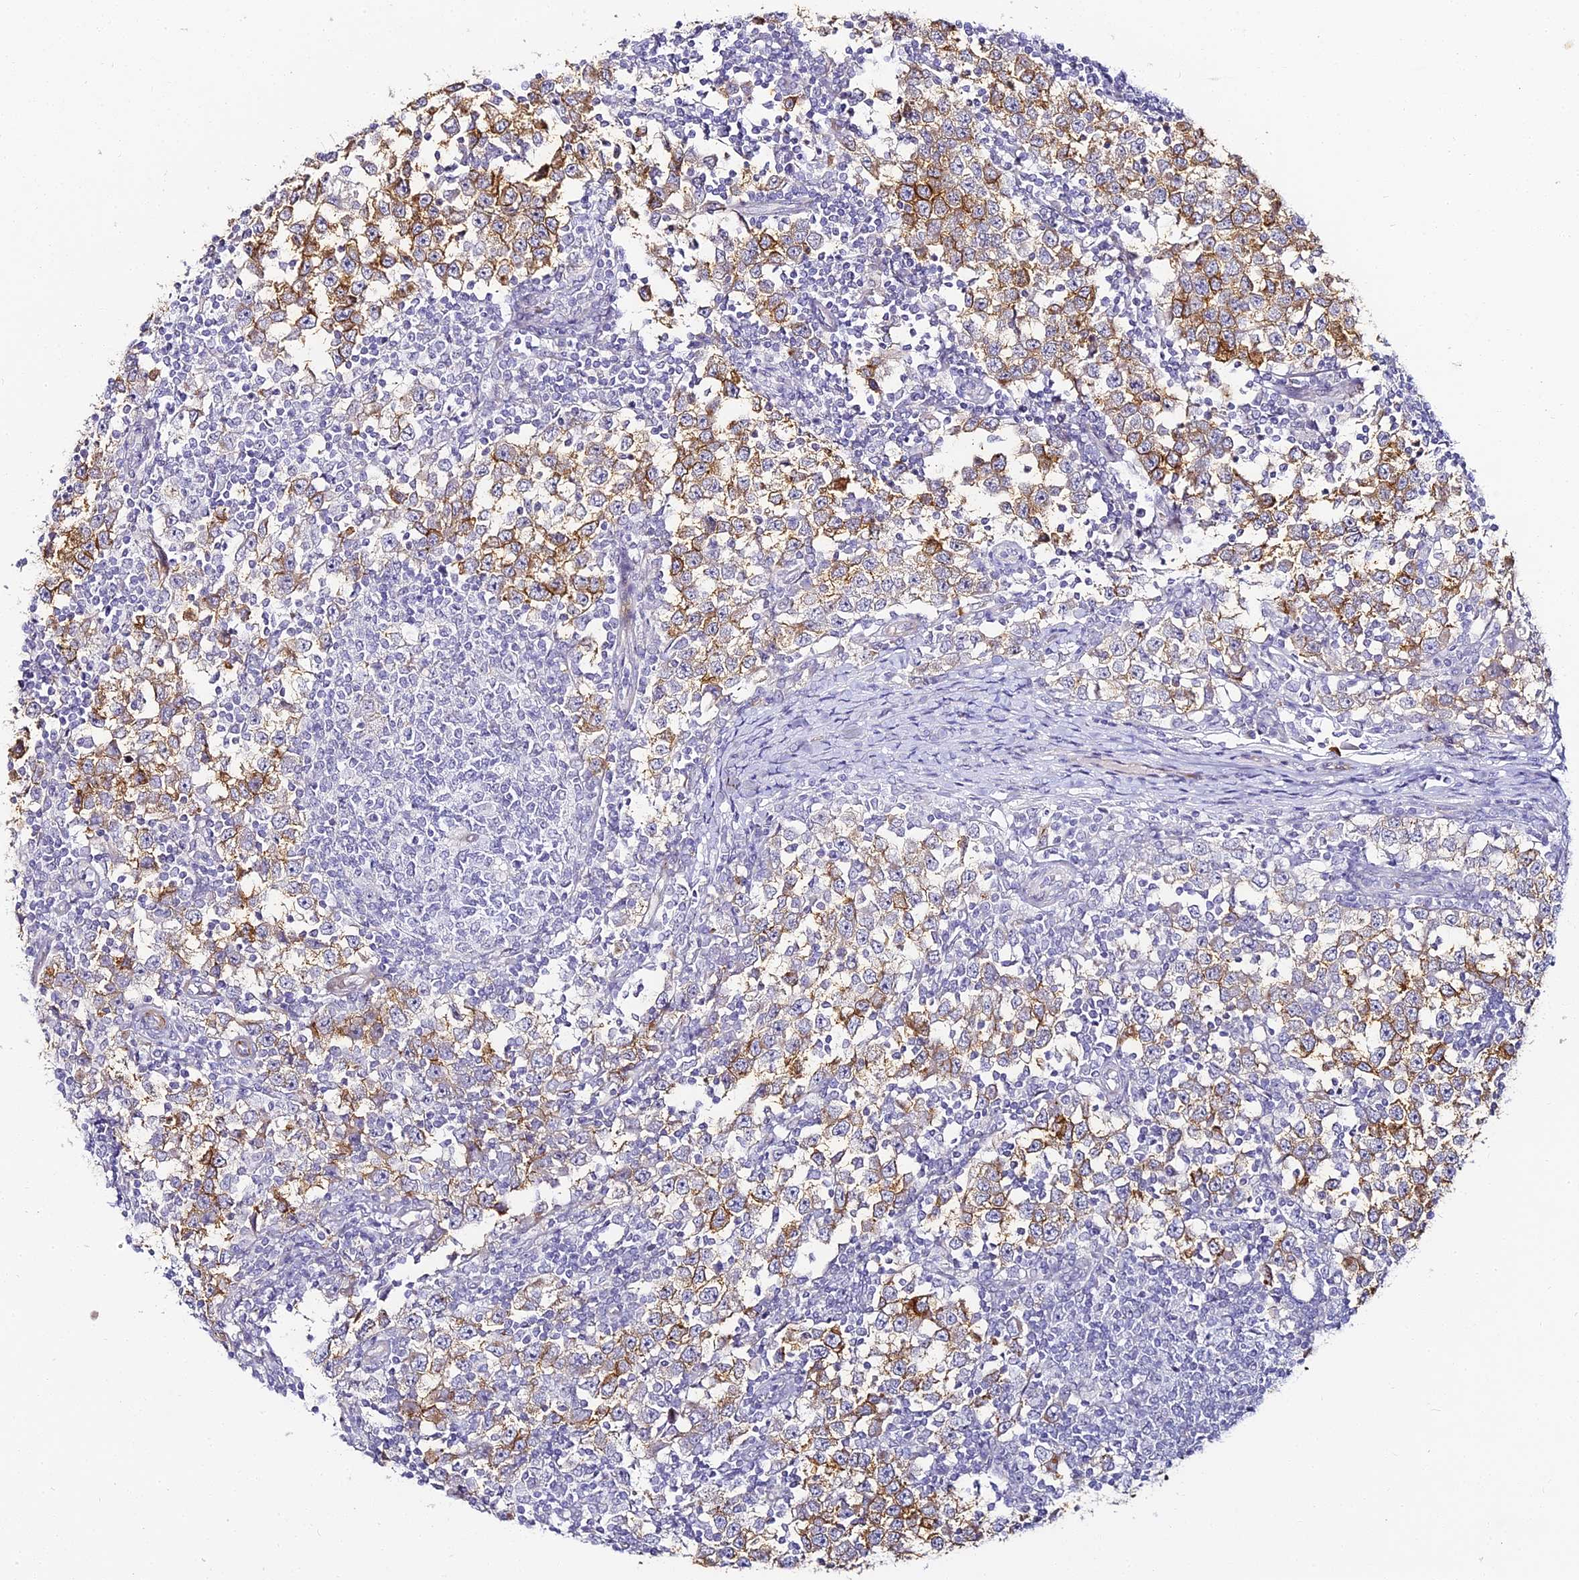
{"staining": {"intensity": "moderate", "quantity": ">75%", "location": "cytoplasmic/membranous"}, "tissue": "testis cancer", "cell_type": "Tumor cells", "image_type": "cancer", "snomed": [{"axis": "morphology", "description": "Seminoma, NOS"}, {"axis": "topography", "description": "Testis"}], "caption": "The image displays a brown stain indicating the presence of a protein in the cytoplasmic/membranous of tumor cells in testis seminoma.", "gene": "ALPG", "patient": {"sex": "male", "age": 65}}